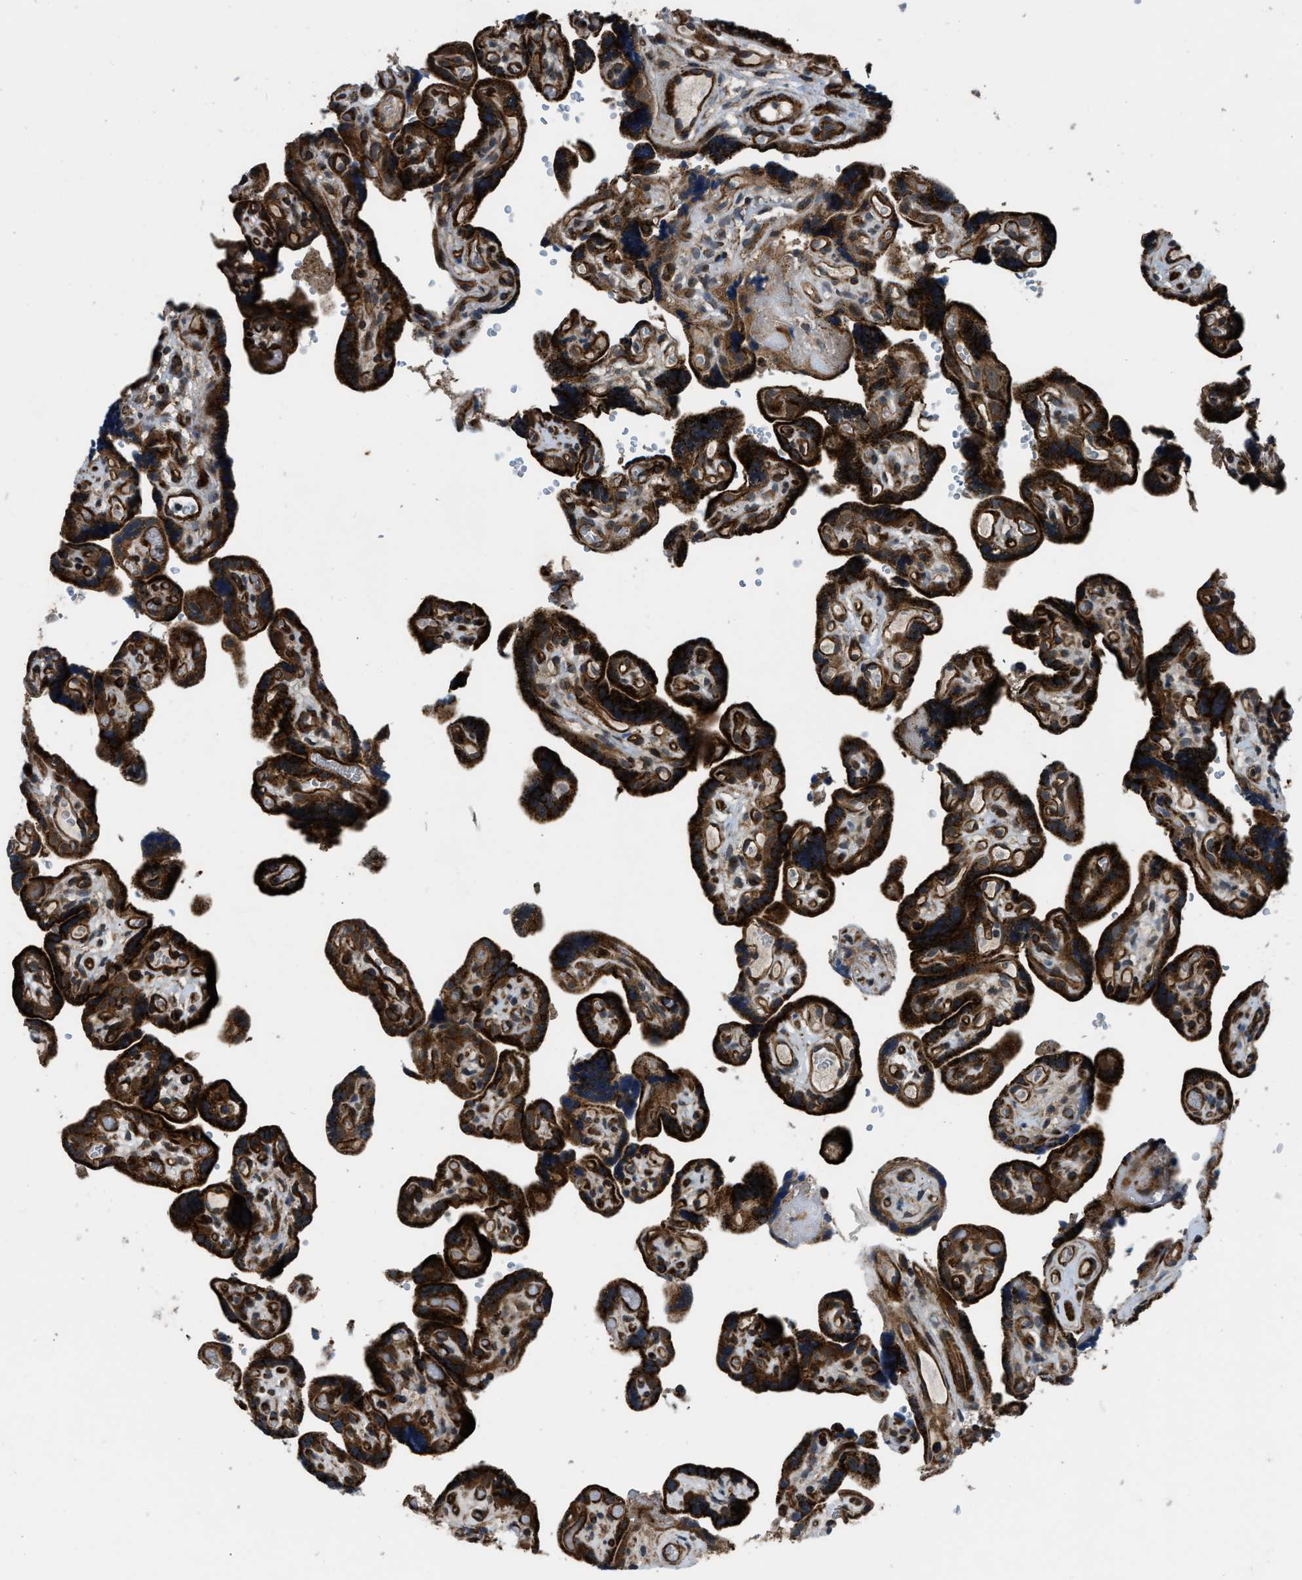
{"staining": {"intensity": "strong", "quantity": ">75%", "location": "cytoplasmic/membranous"}, "tissue": "placenta", "cell_type": "Decidual cells", "image_type": "normal", "snomed": [{"axis": "morphology", "description": "Normal tissue, NOS"}, {"axis": "topography", "description": "Placenta"}], "caption": "Protein expression analysis of unremarkable placenta shows strong cytoplasmic/membranous positivity in approximately >75% of decidual cells.", "gene": "GSDME", "patient": {"sex": "female", "age": 30}}